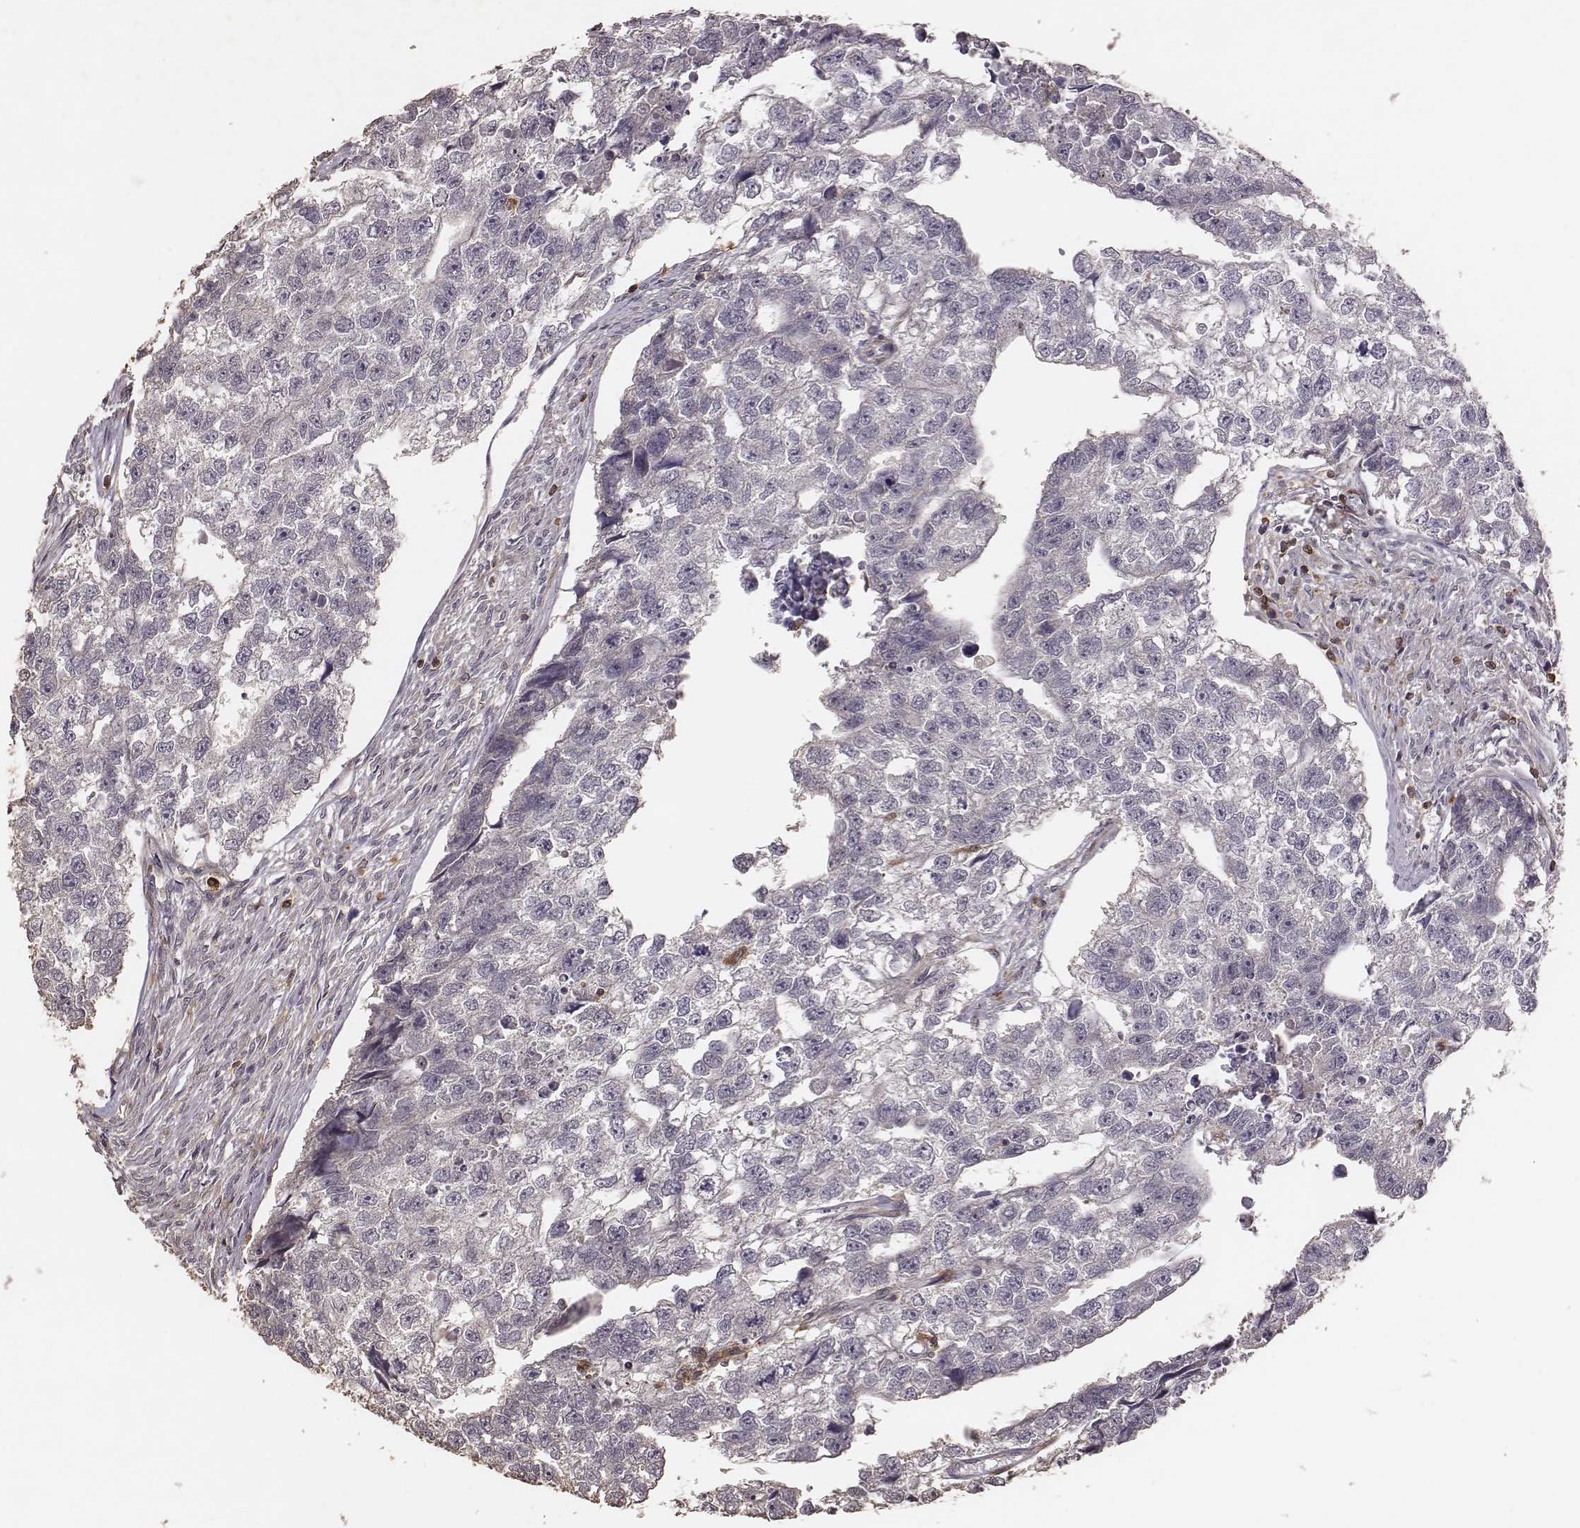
{"staining": {"intensity": "negative", "quantity": "none", "location": "none"}, "tissue": "testis cancer", "cell_type": "Tumor cells", "image_type": "cancer", "snomed": [{"axis": "morphology", "description": "Carcinoma, Embryonal, NOS"}, {"axis": "morphology", "description": "Teratoma, malignant, NOS"}, {"axis": "topography", "description": "Testis"}], "caption": "A histopathology image of teratoma (malignant) (testis) stained for a protein reveals no brown staining in tumor cells.", "gene": "PILRA", "patient": {"sex": "male", "age": 44}}